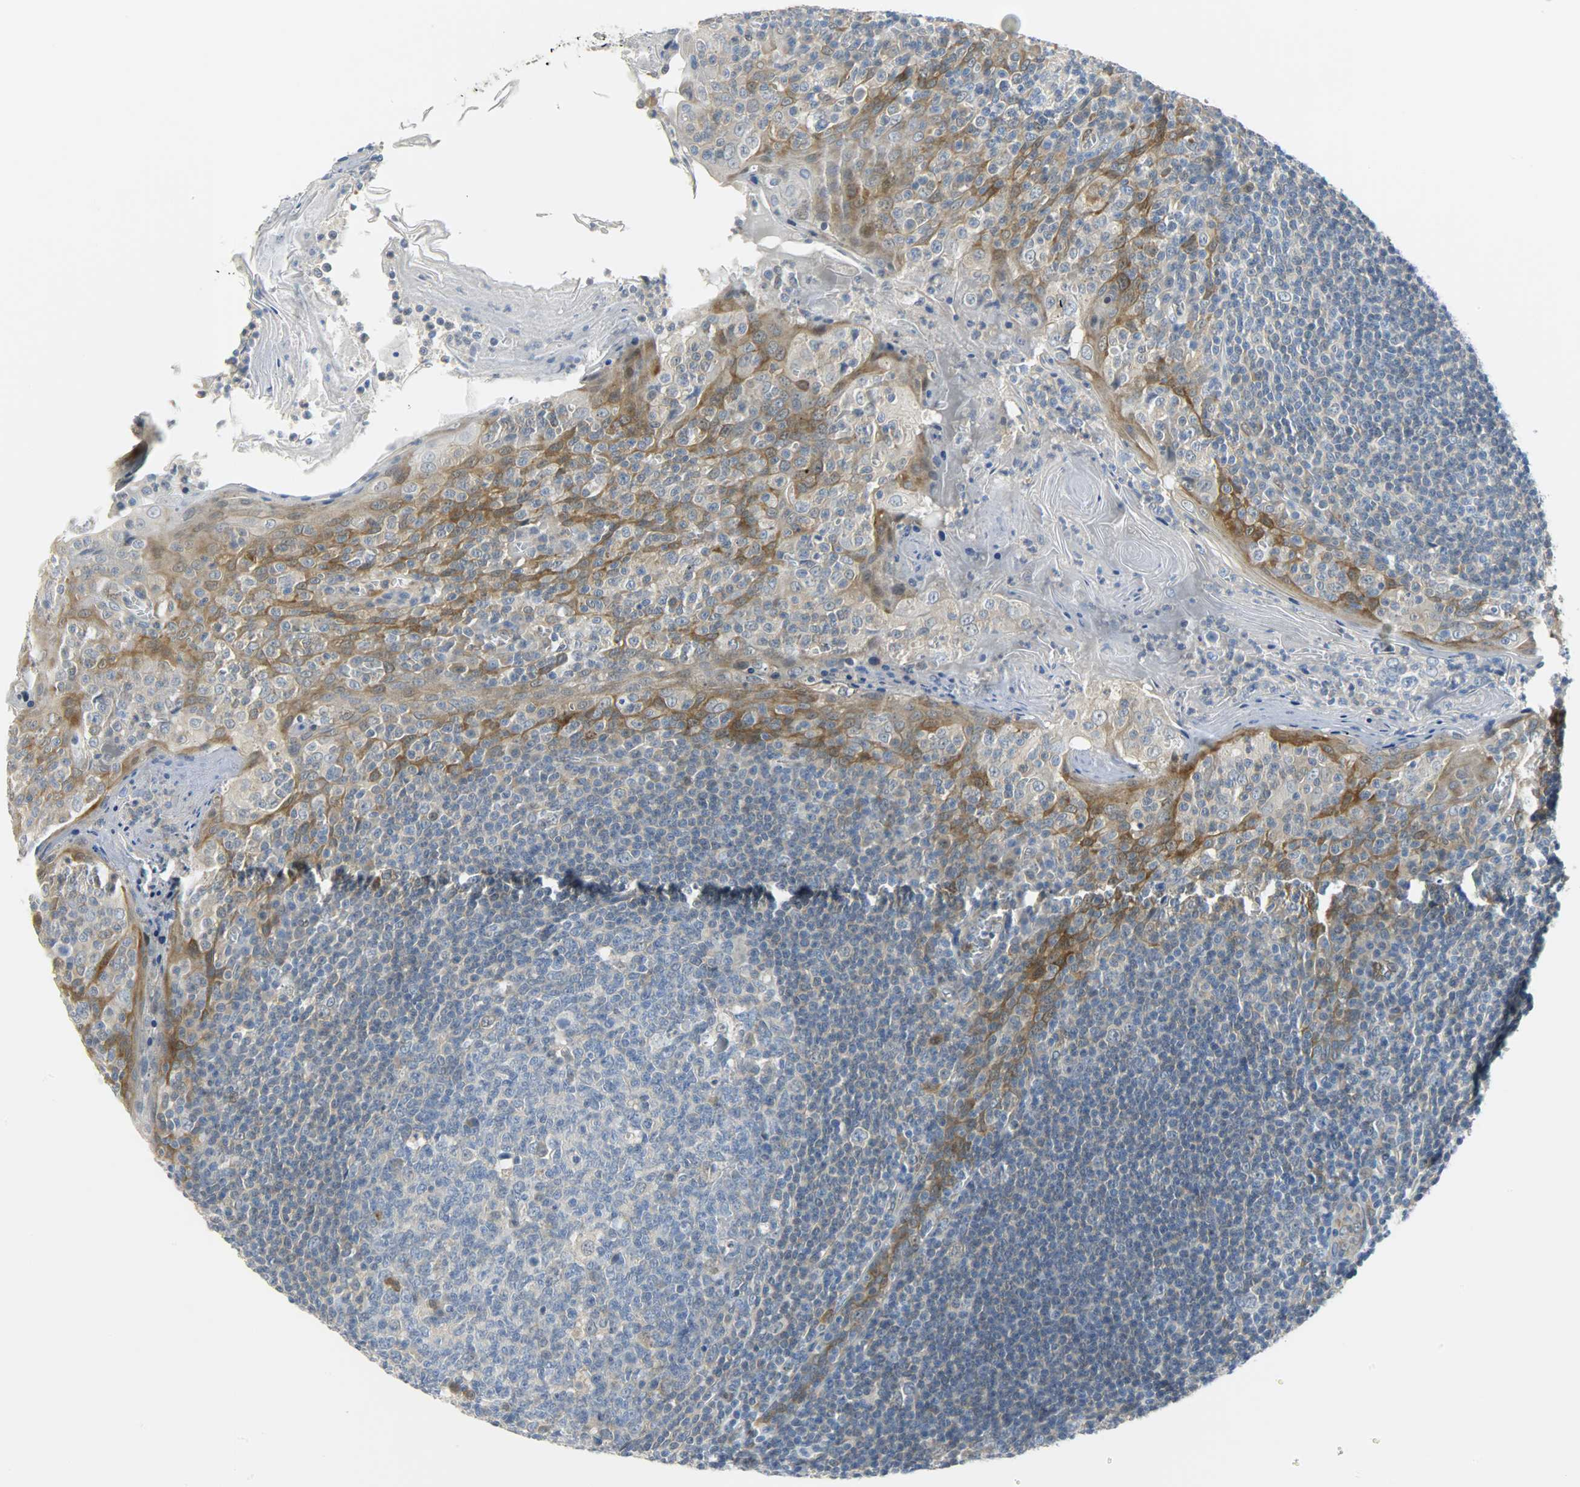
{"staining": {"intensity": "moderate", "quantity": "<25%", "location": "cytoplasmic/membranous"}, "tissue": "tonsil", "cell_type": "Germinal center cells", "image_type": "normal", "snomed": [{"axis": "morphology", "description": "Normal tissue, NOS"}, {"axis": "topography", "description": "Tonsil"}], "caption": "Immunohistochemical staining of benign human tonsil exhibits <25% levels of moderate cytoplasmic/membranous protein positivity in approximately <25% of germinal center cells. The staining was performed using DAB to visualize the protein expression in brown, while the nuclei were stained in blue with hematoxylin (Magnification: 20x).", "gene": "EIF4EBP1", "patient": {"sex": "male", "age": 31}}